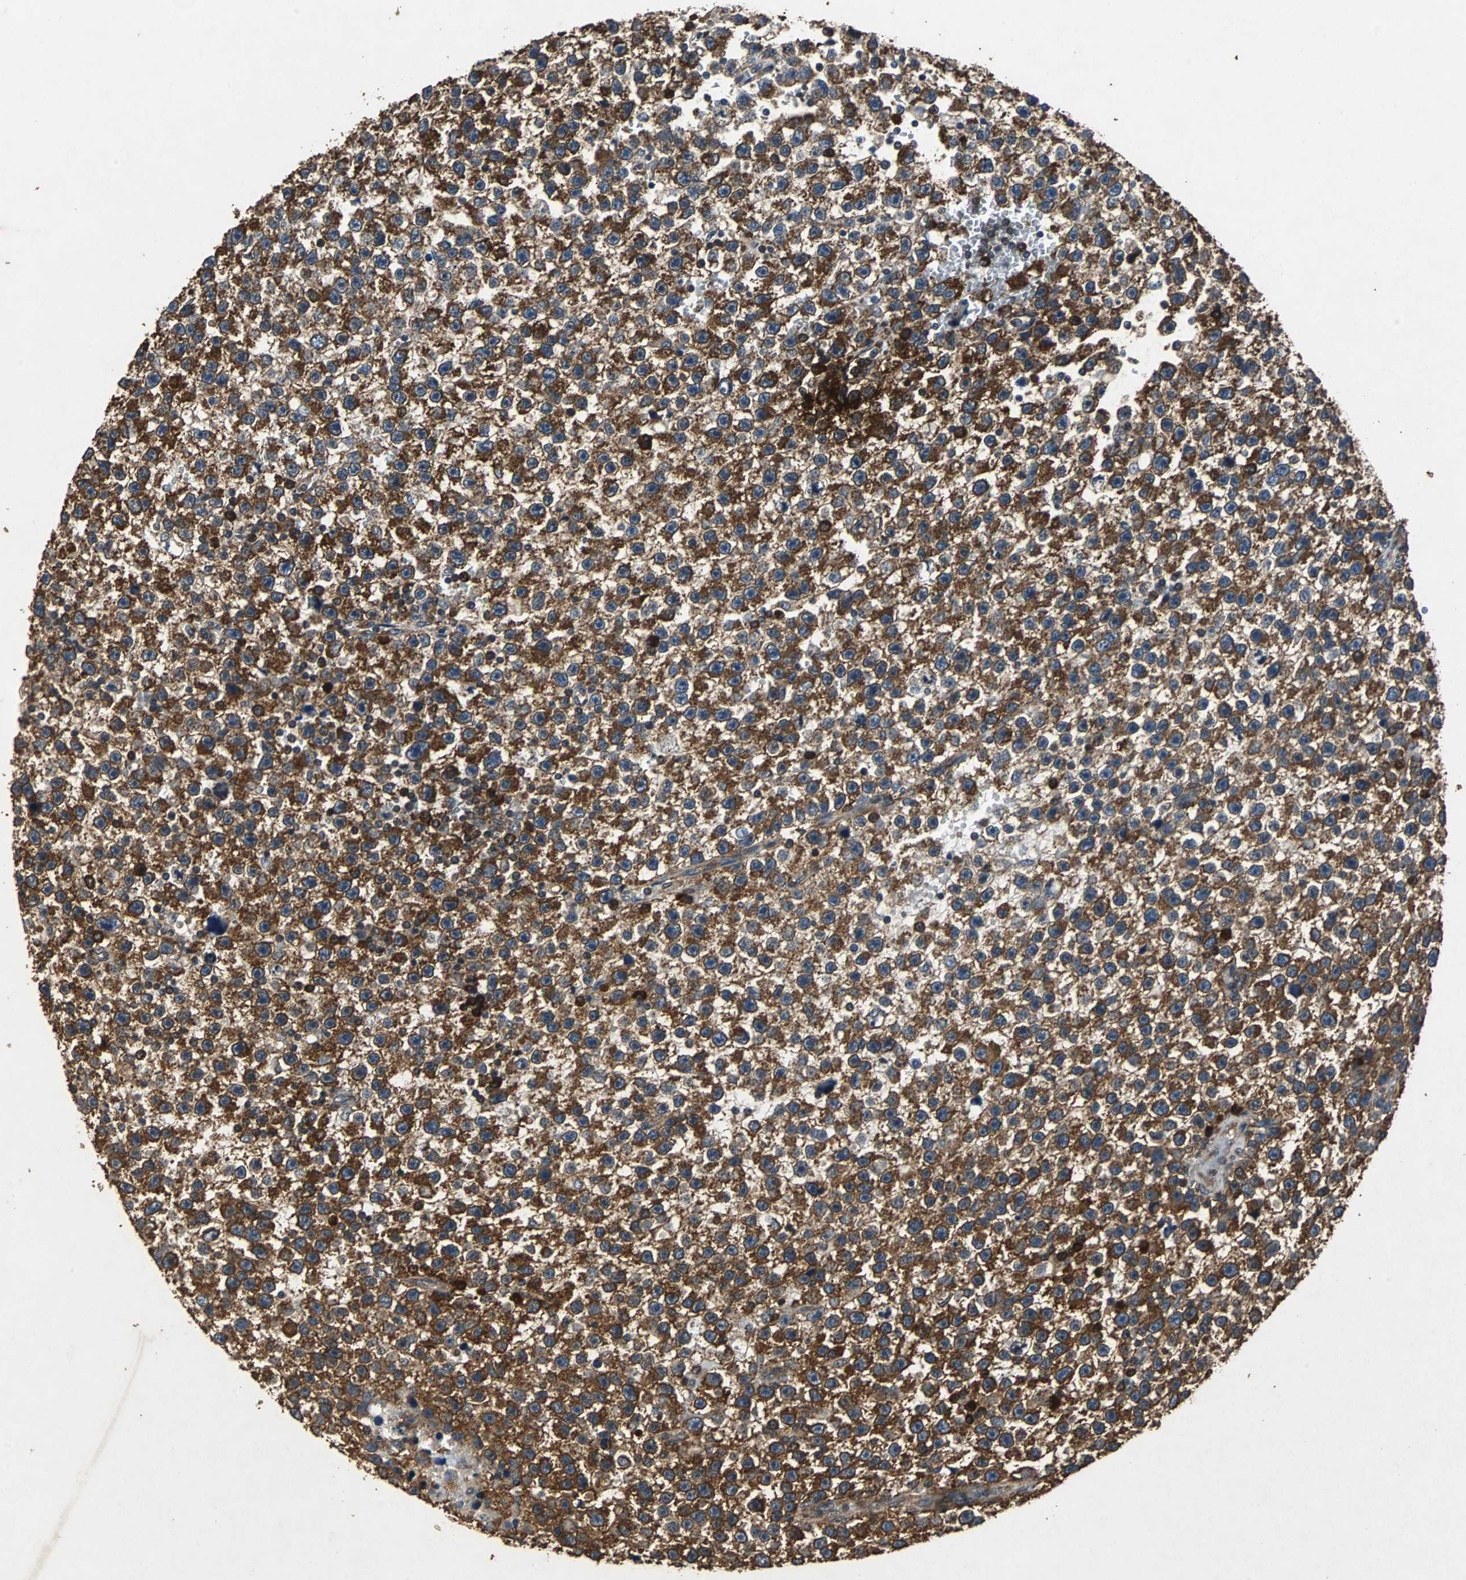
{"staining": {"intensity": "strong", "quantity": ">75%", "location": "cytoplasmic/membranous"}, "tissue": "testis cancer", "cell_type": "Tumor cells", "image_type": "cancer", "snomed": [{"axis": "morphology", "description": "Seminoma, NOS"}, {"axis": "topography", "description": "Testis"}], "caption": "This image exhibits IHC staining of testis seminoma, with high strong cytoplasmic/membranous staining in approximately >75% of tumor cells.", "gene": "NAA10", "patient": {"sex": "male", "age": 33}}